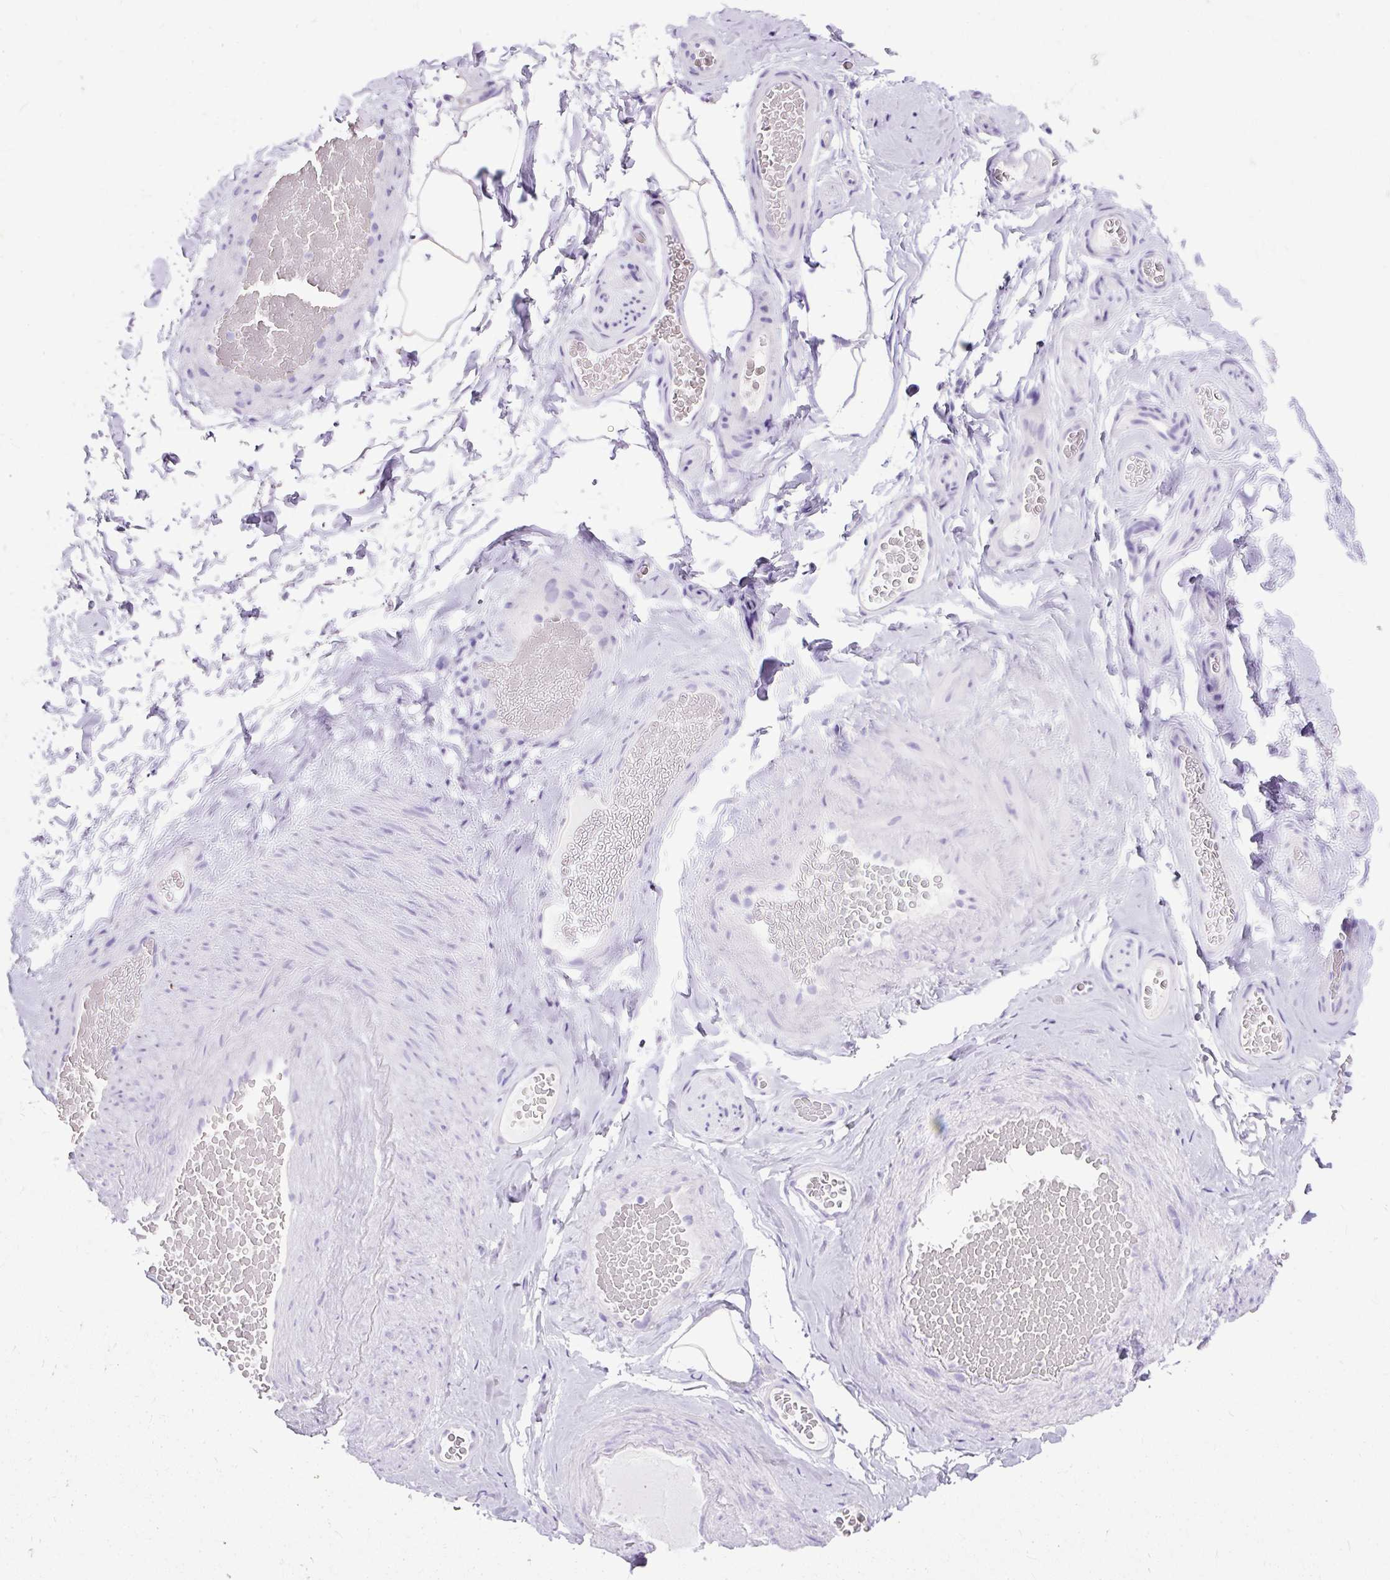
{"staining": {"intensity": "negative", "quantity": "none", "location": "none"}, "tissue": "adipose tissue", "cell_type": "Adipocytes", "image_type": "normal", "snomed": [{"axis": "morphology", "description": "Normal tissue, NOS"}, {"axis": "topography", "description": "Vascular tissue"}, {"axis": "topography", "description": "Peripheral nerve tissue"}], "caption": "A photomicrograph of adipose tissue stained for a protein reveals no brown staining in adipocytes. (DAB immunohistochemistry (IHC) with hematoxylin counter stain).", "gene": "HEY1", "patient": {"sex": "male", "age": 41}}